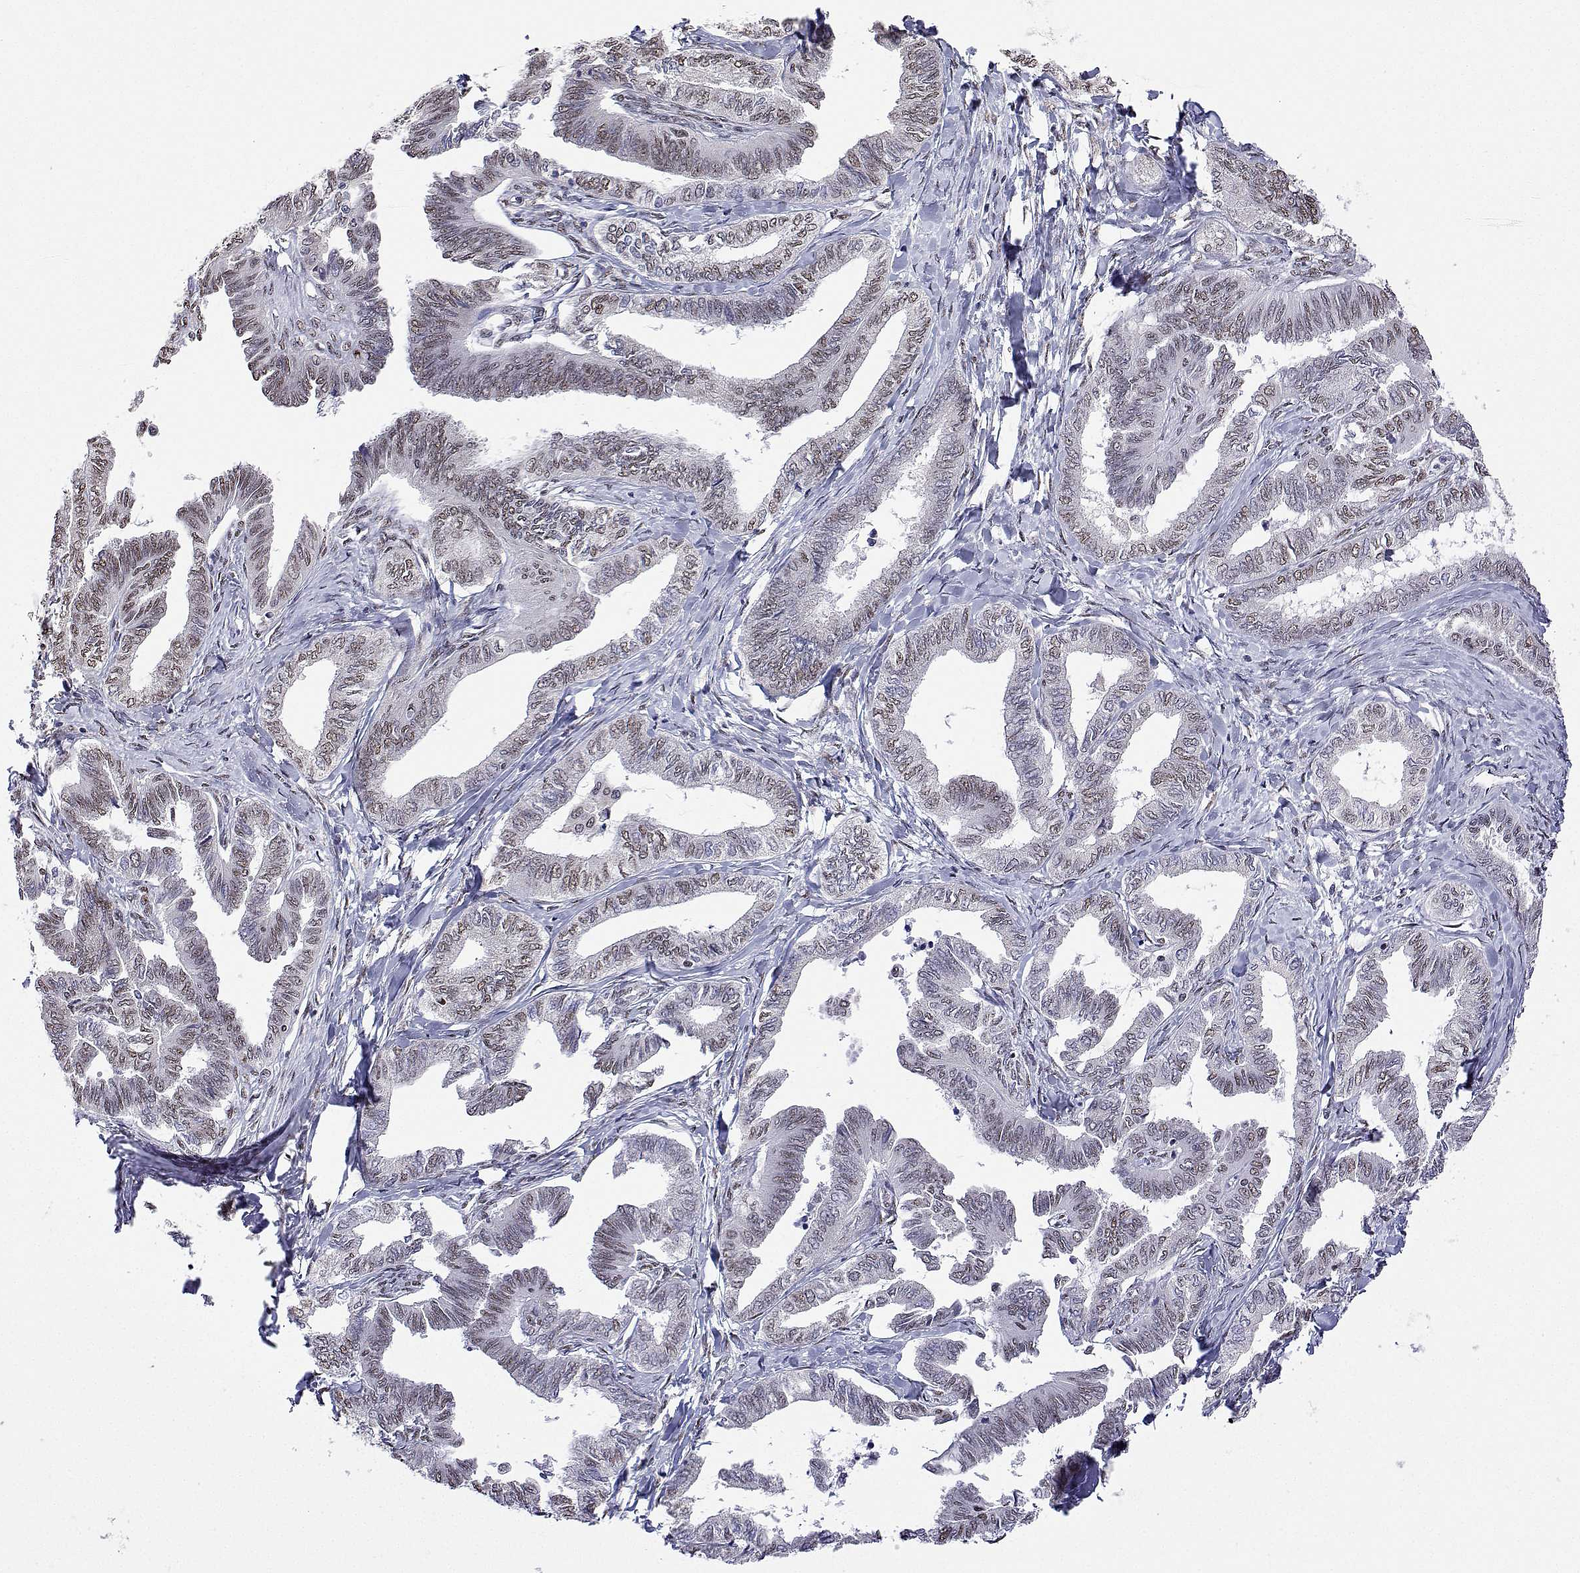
{"staining": {"intensity": "weak", "quantity": ">75%", "location": "nuclear"}, "tissue": "ovarian cancer", "cell_type": "Tumor cells", "image_type": "cancer", "snomed": [{"axis": "morphology", "description": "Carcinoma, endometroid"}, {"axis": "topography", "description": "Ovary"}], "caption": "Protein expression analysis of human ovarian endometroid carcinoma reveals weak nuclear positivity in about >75% of tumor cells.", "gene": "ADAR", "patient": {"sex": "female", "age": 70}}